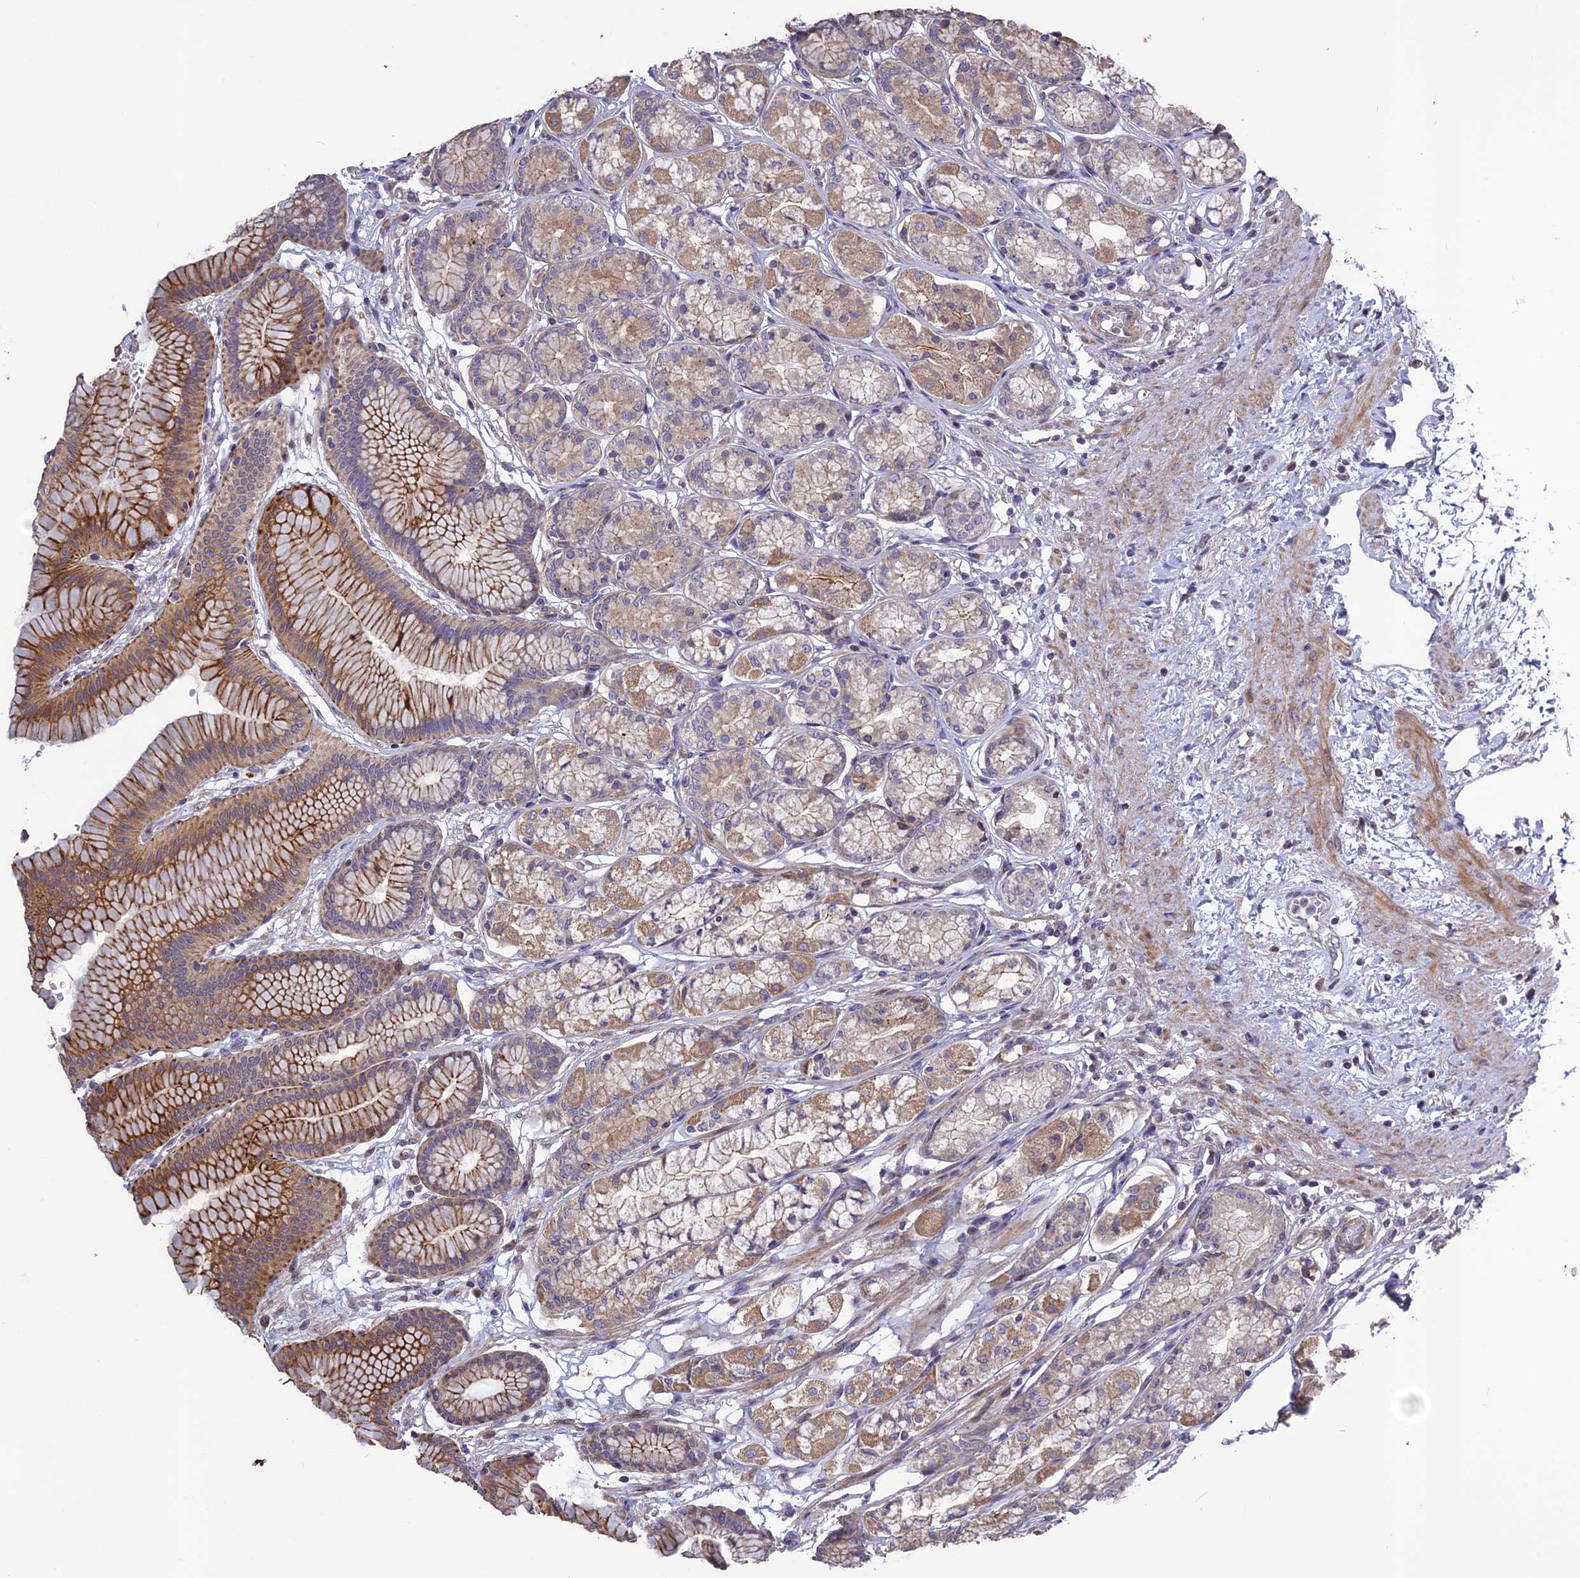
{"staining": {"intensity": "moderate", "quantity": ">75%", "location": "cytoplasmic/membranous"}, "tissue": "stomach", "cell_type": "Glandular cells", "image_type": "normal", "snomed": [{"axis": "morphology", "description": "Normal tissue, NOS"}, {"axis": "morphology", "description": "Adenocarcinoma, NOS"}, {"axis": "morphology", "description": "Adenocarcinoma, High grade"}, {"axis": "topography", "description": "Stomach, upper"}, {"axis": "topography", "description": "Stomach"}], "caption": "Benign stomach was stained to show a protein in brown. There is medium levels of moderate cytoplasmic/membranous expression in approximately >75% of glandular cells. (DAB = brown stain, brightfield microscopy at high magnification).", "gene": "SPG21", "patient": {"sex": "female", "age": 65}}